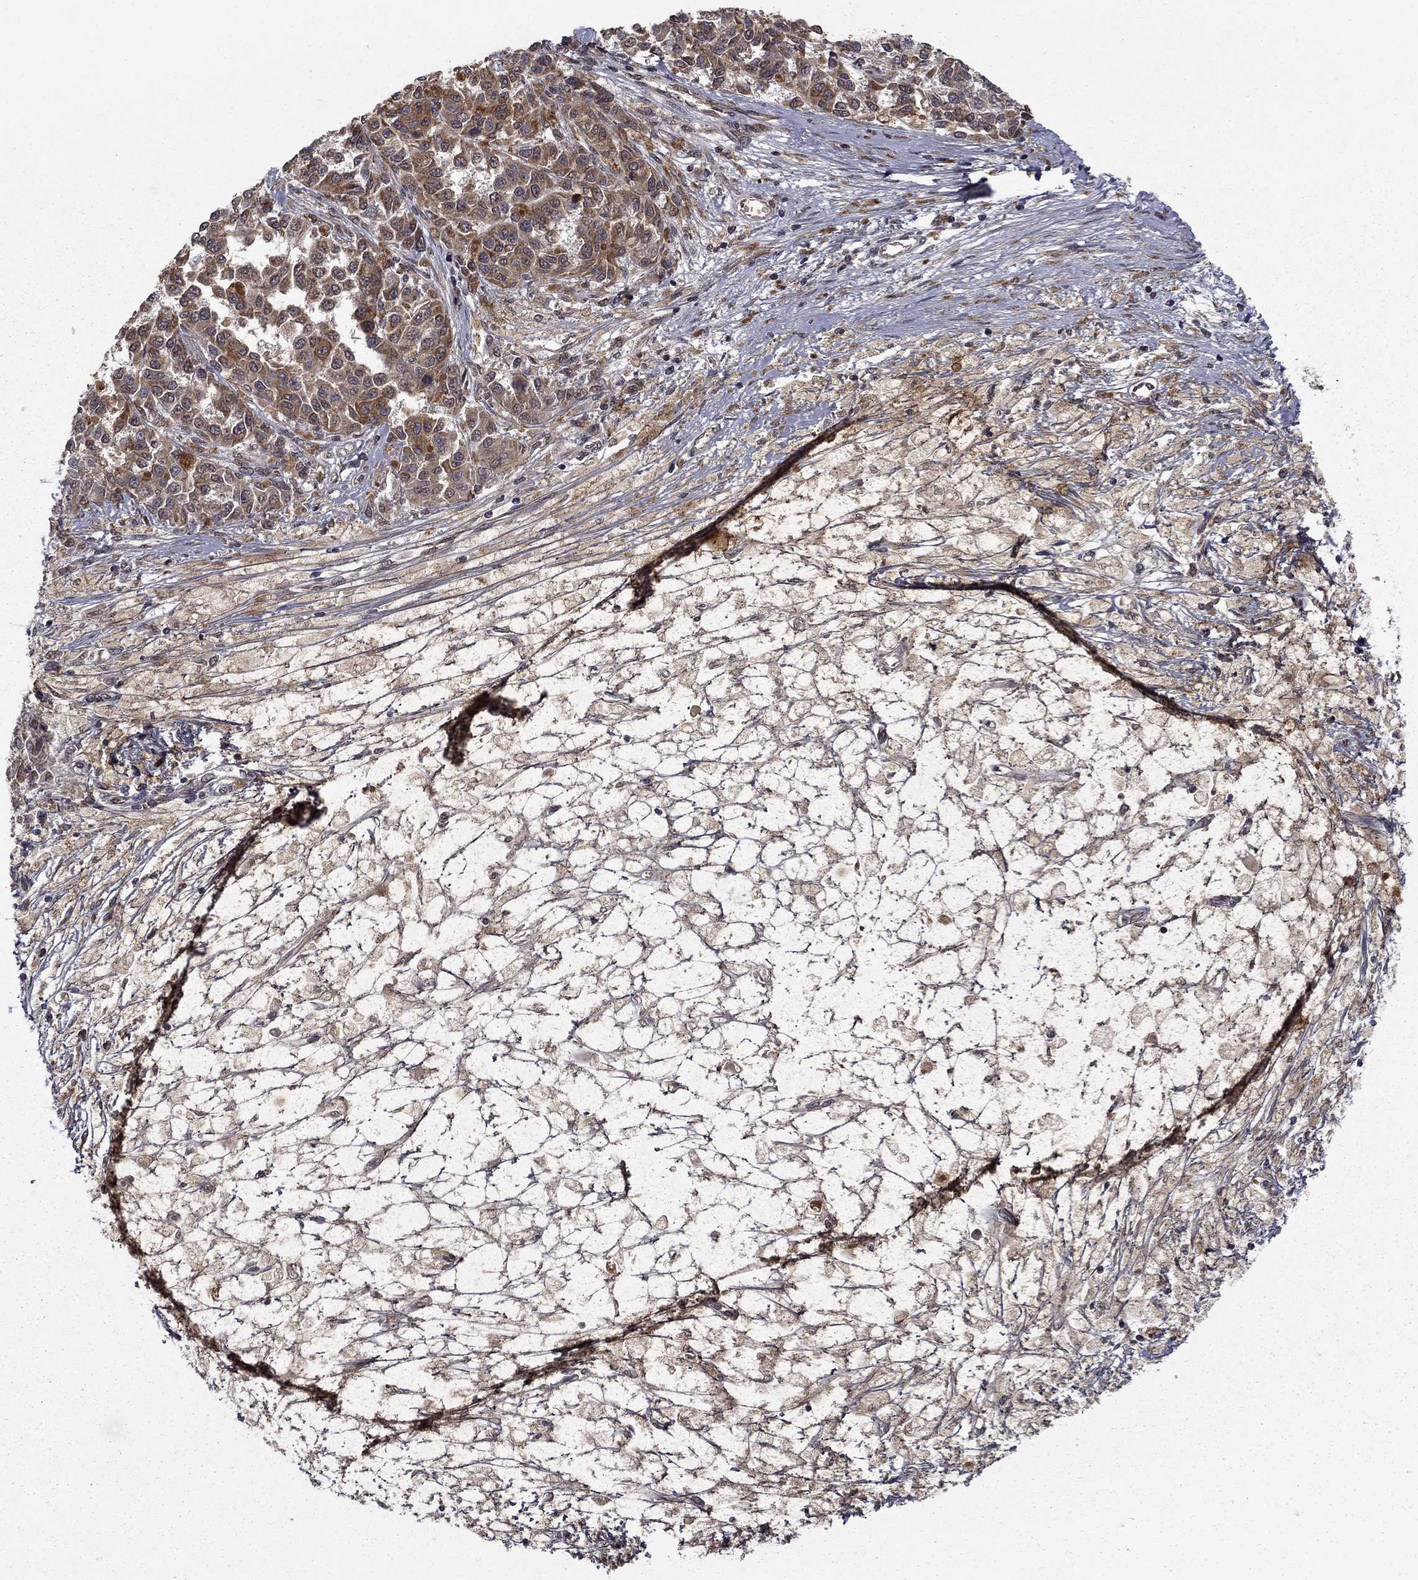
{"staining": {"intensity": "moderate", "quantity": ">75%", "location": "cytoplasmic/membranous"}, "tissue": "melanoma", "cell_type": "Tumor cells", "image_type": "cancer", "snomed": [{"axis": "morphology", "description": "Malignant melanoma, NOS"}, {"axis": "topography", "description": "Skin"}], "caption": "Immunohistochemistry image of neoplastic tissue: malignant melanoma stained using immunohistochemistry (IHC) reveals medium levels of moderate protein expression localized specifically in the cytoplasmic/membranous of tumor cells, appearing as a cytoplasmic/membranous brown color.", "gene": "SLC2A13", "patient": {"sex": "female", "age": 58}}